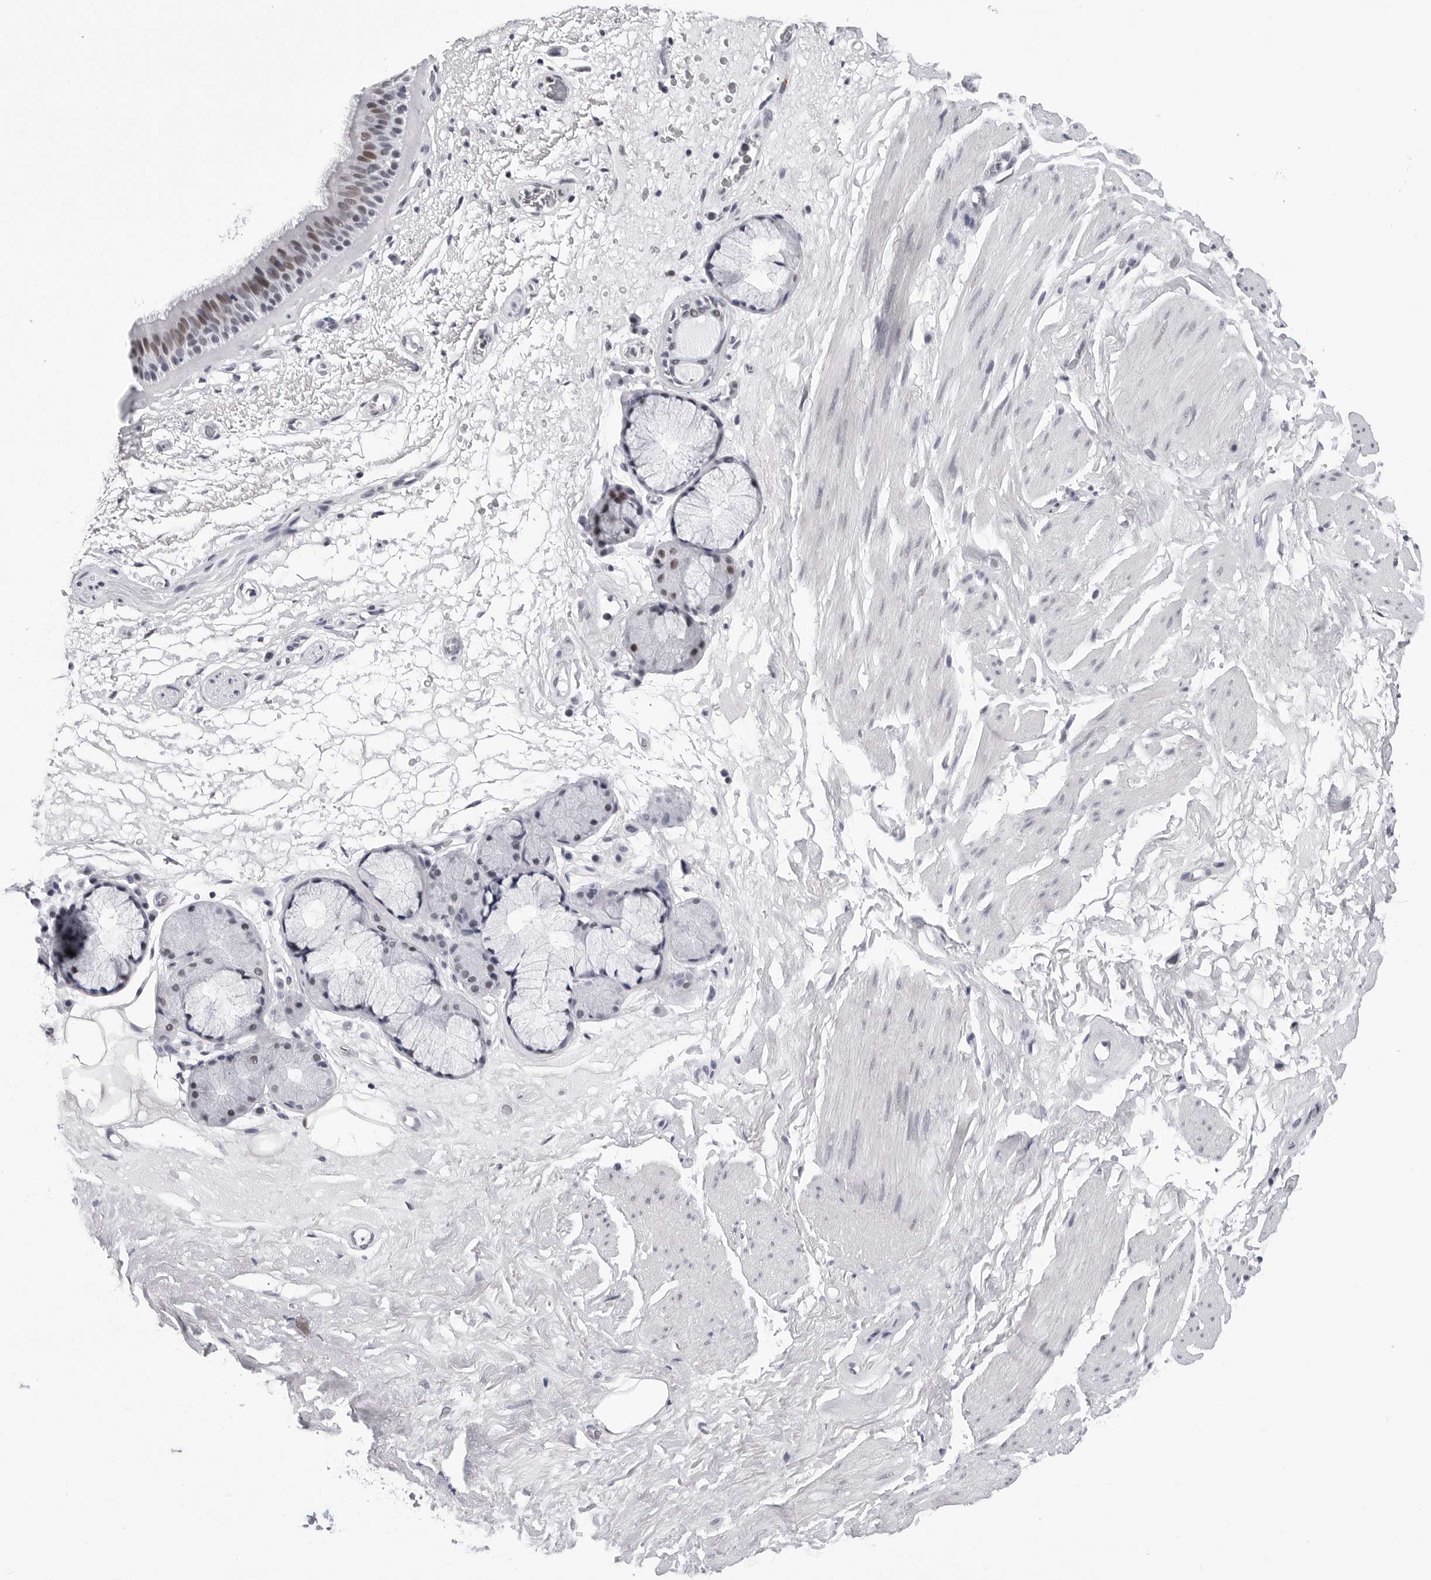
{"staining": {"intensity": "moderate", "quantity": "25%-75%", "location": "nuclear"}, "tissue": "bronchus", "cell_type": "Respiratory epithelial cells", "image_type": "normal", "snomed": [{"axis": "morphology", "description": "Normal tissue, NOS"}, {"axis": "topography", "description": "Cartilage tissue"}], "caption": "This is a micrograph of immunohistochemistry (IHC) staining of benign bronchus, which shows moderate expression in the nuclear of respiratory epithelial cells.", "gene": "SF3B4", "patient": {"sex": "female", "age": 63}}